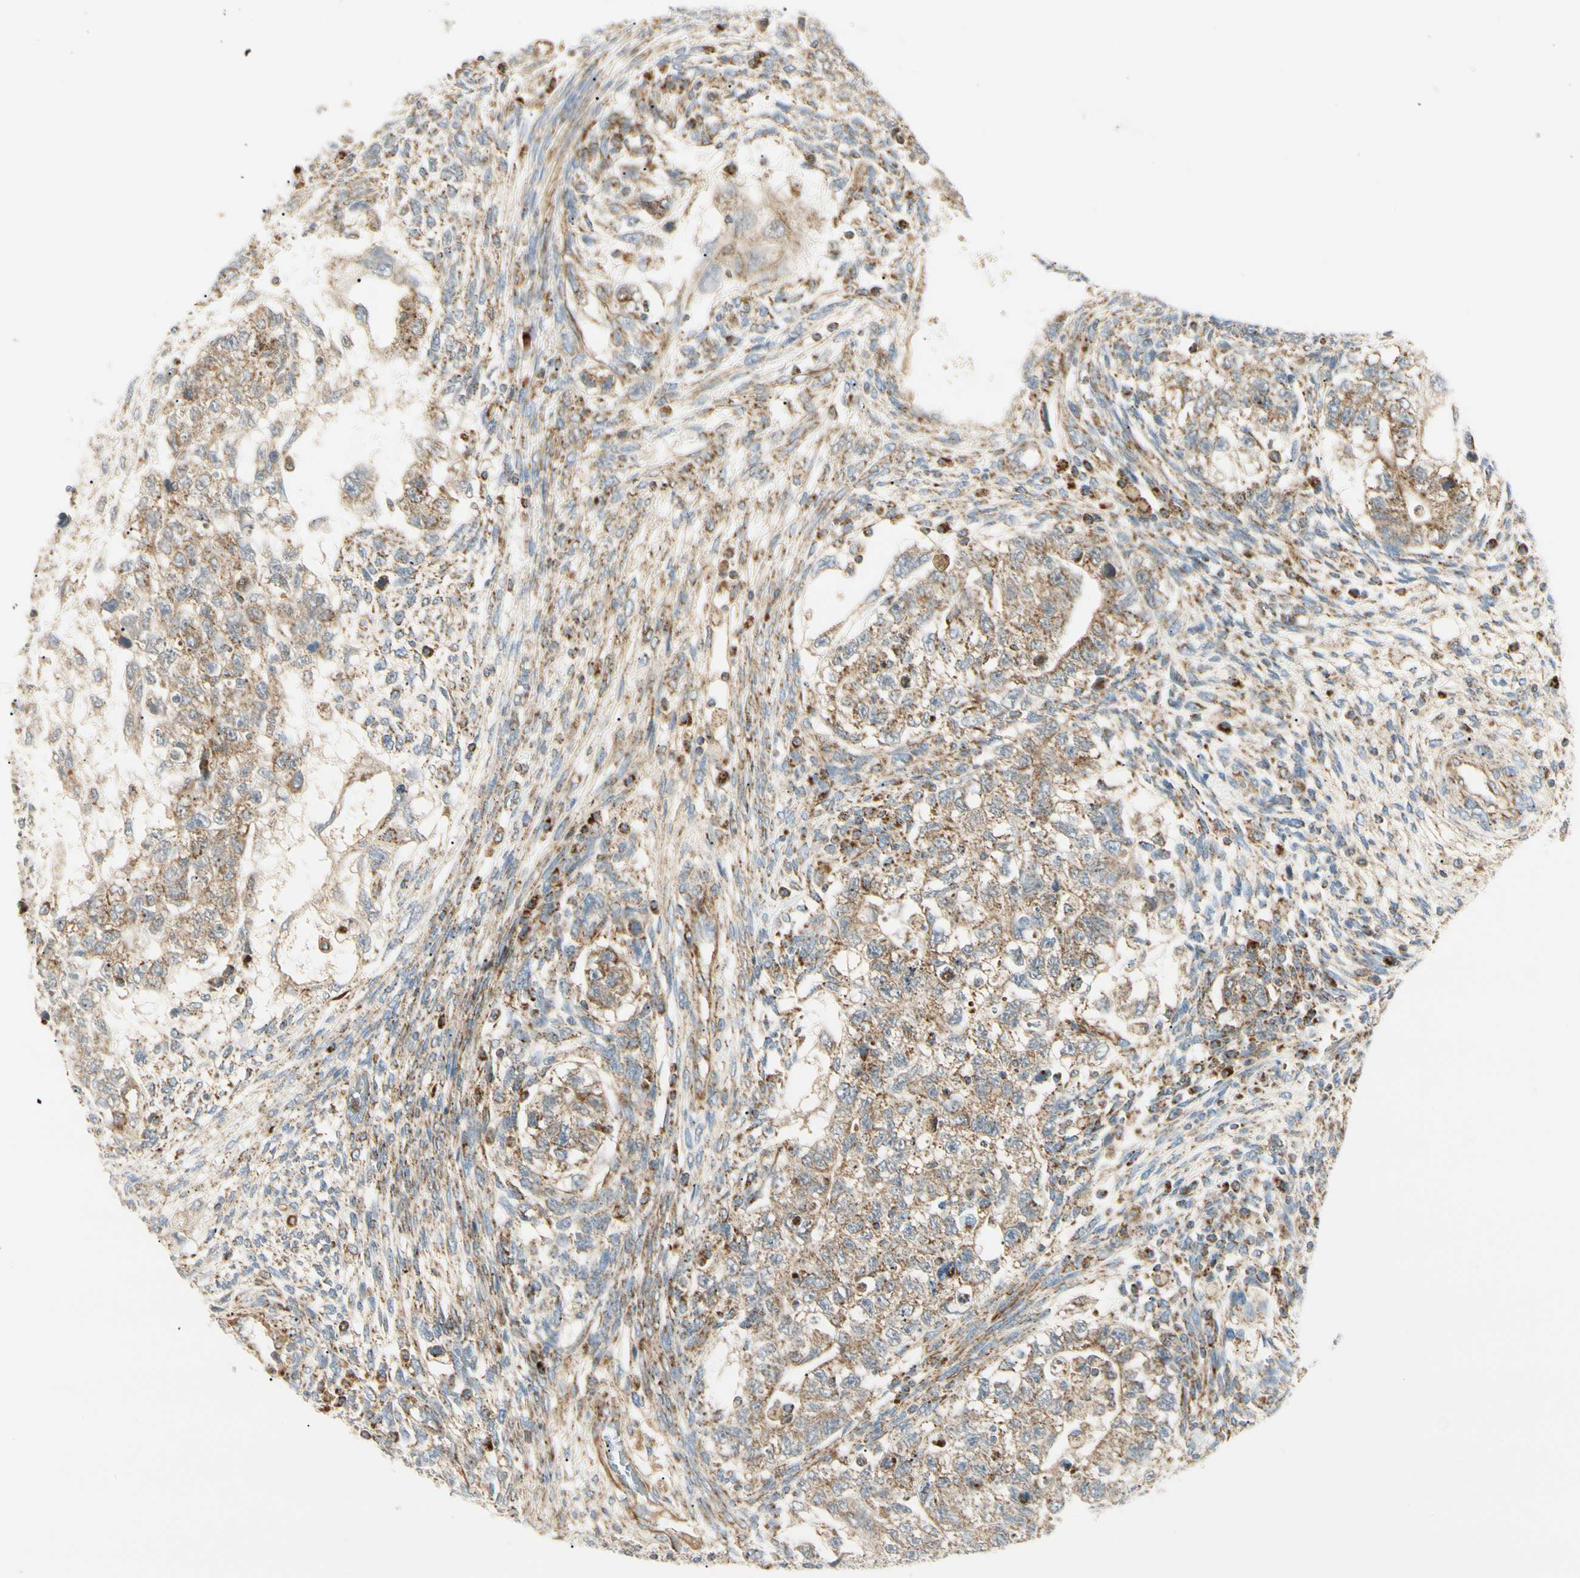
{"staining": {"intensity": "moderate", "quantity": ">75%", "location": "cytoplasmic/membranous"}, "tissue": "testis cancer", "cell_type": "Tumor cells", "image_type": "cancer", "snomed": [{"axis": "morphology", "description": "Normal tissue, NOS"}, {"axis": "morphology", "description": "Carcinoma, Embryonal, NOS"}, {"axis": "topography", "description": "Testis"}], "caption": "Immunohistochemistry (IHC) image of neoplastic tissue: human embryonal carcinoma (testis) stained using IHC displays medium levels of moderate protein expression localized specifically in the cytoplasmic/membranous of tumor cells, appearing as a cytoplasmic/membranous brown color.", "gene": "TBC1D10A", "patient": {"sex": "male", "age": 36}}